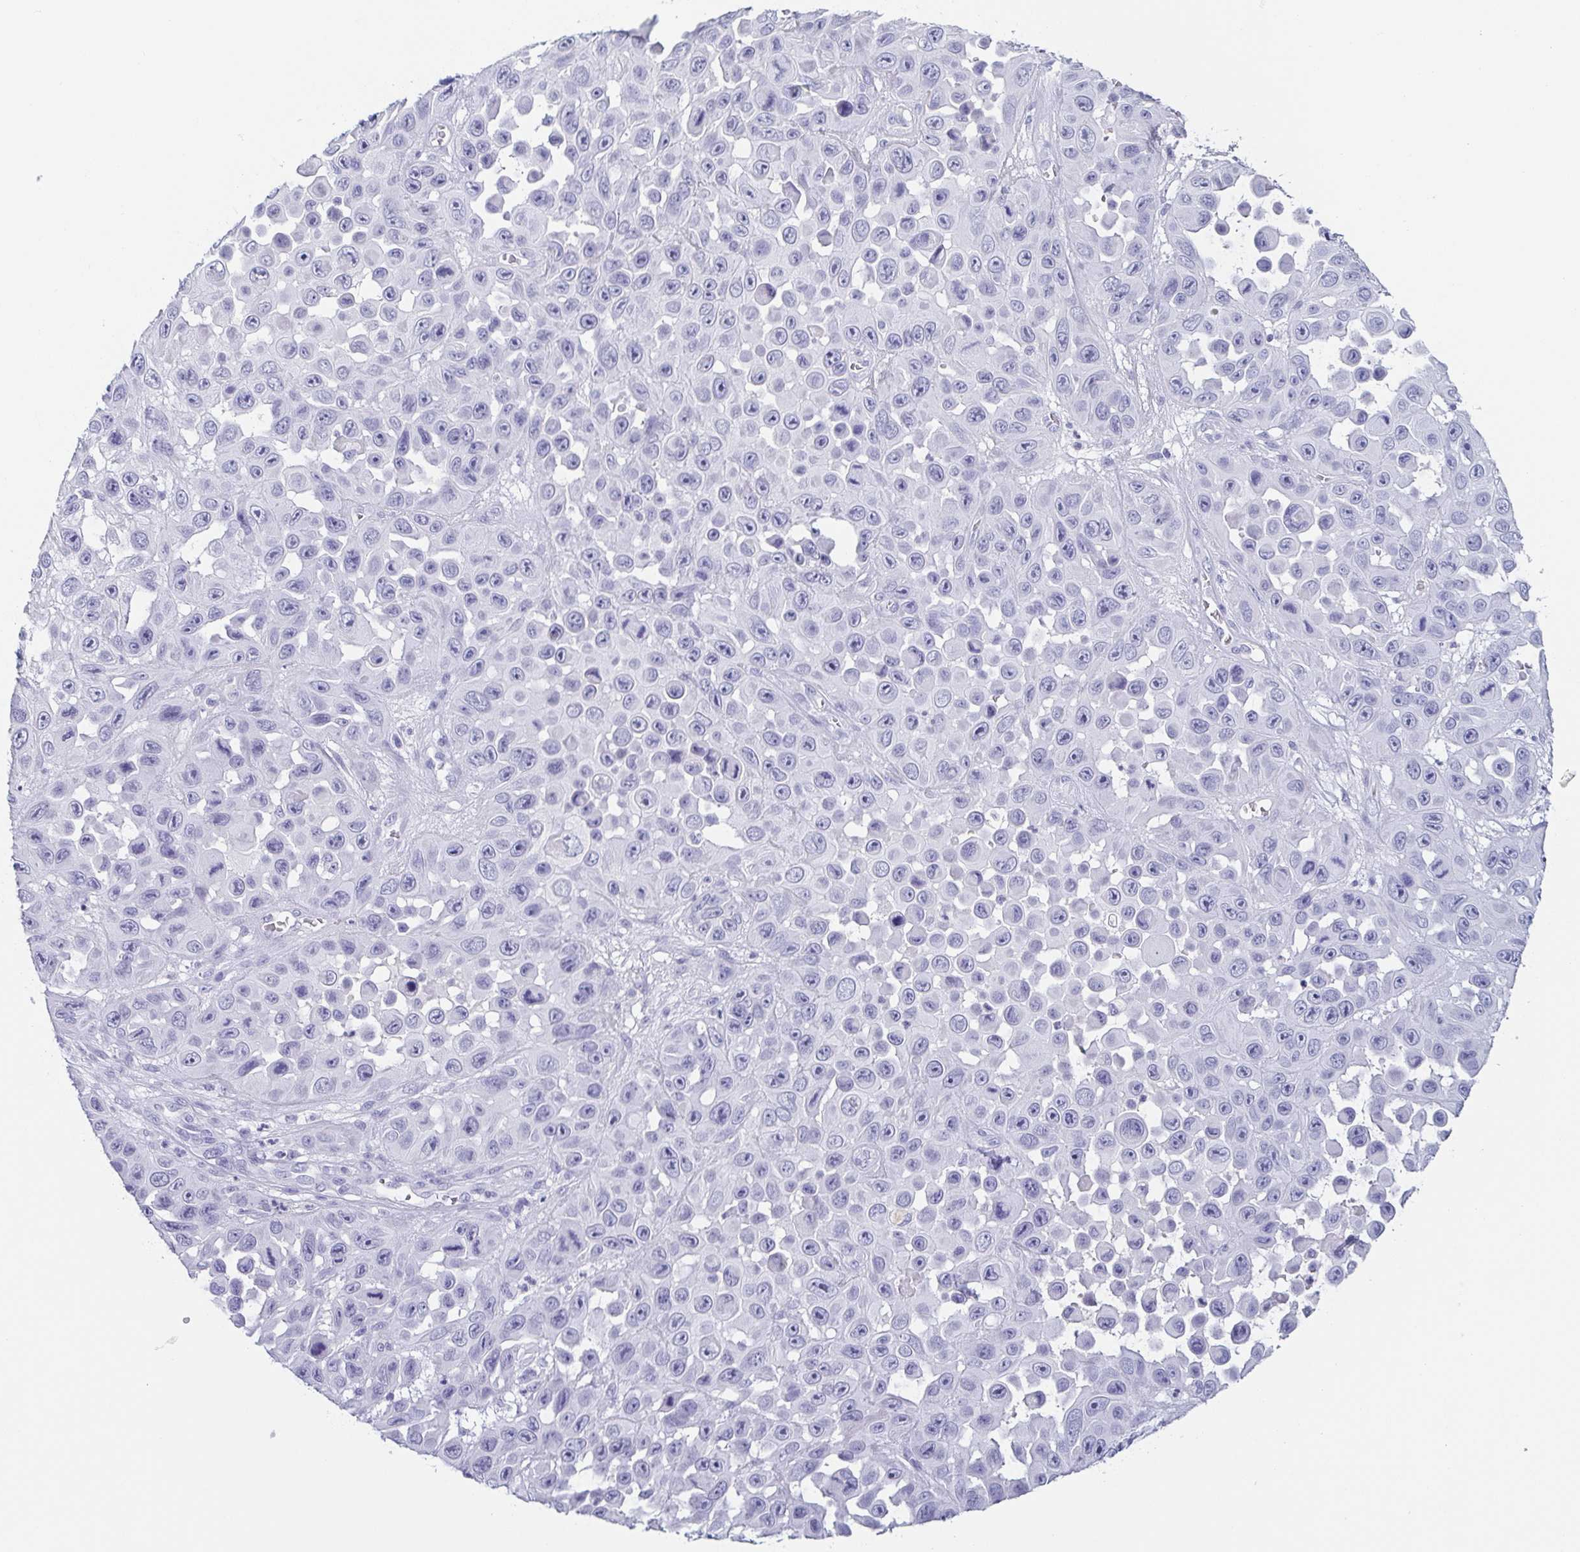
{"staining": {"intensity": "negative", "quantity": "none", "location": "none"}, "tissue": "skin cancer", "cell_type": "Tumor cells", "image_type": "cancer", "snomed": [{"axis": "morphology", "description": "Squamous cell carcinoma, NOS"}, {"axis": "topography", "description": "Skin"}], "caption": "A histopathology image of human skin squamous cell carcinoma is negative for staining in tumor cells.", "gene": "ITLN1", "patient": {"sex": "male", "age": 81}}